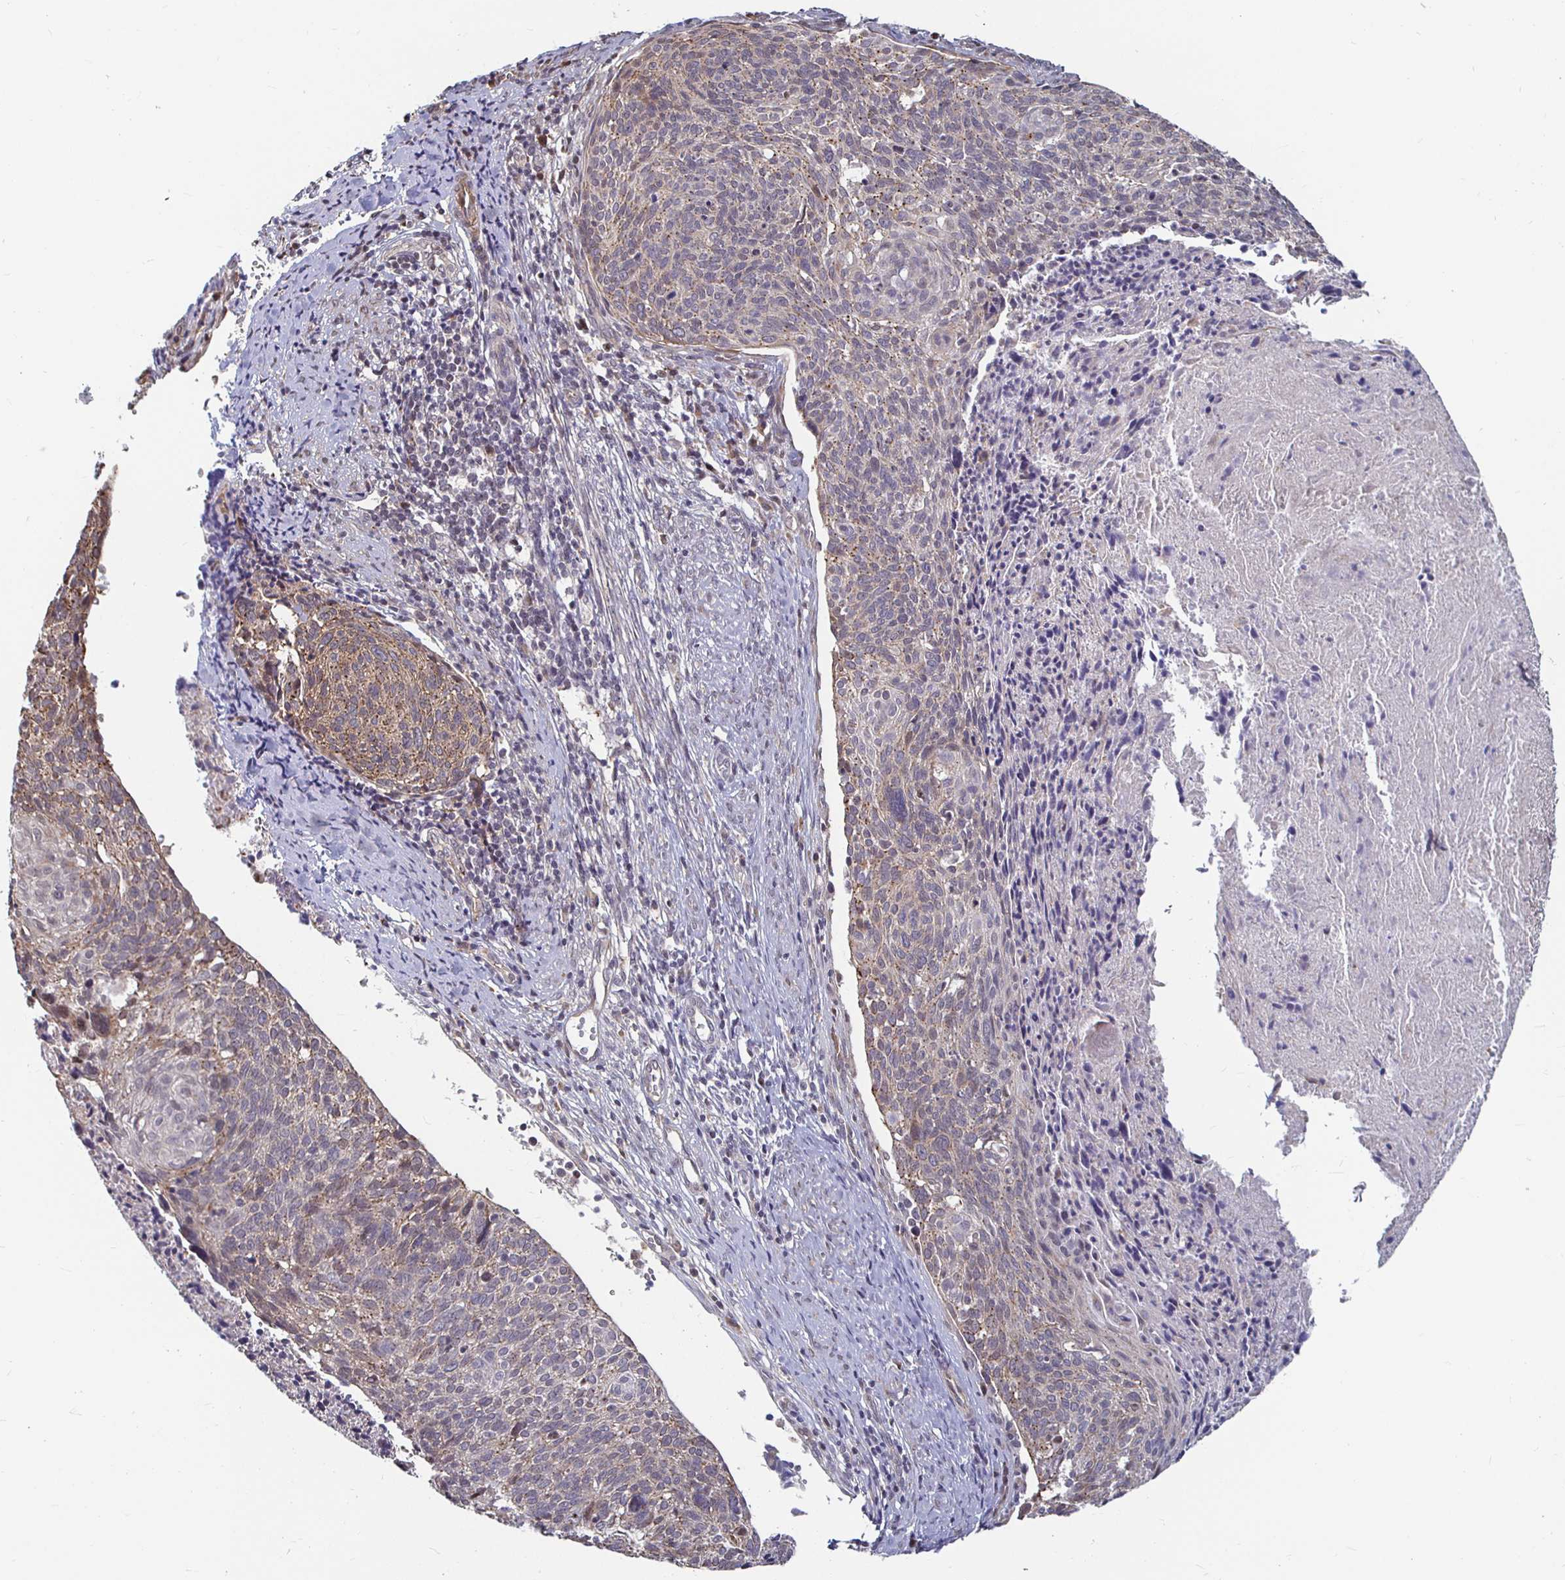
{"staining": {"intensity": "weak", "quantity": "<25%", "location": "cytoplasmic/membranous"}, "tissue": "cervical cancer", "cell_type": "Tumor cells", "image_type": "cancer", "snomed": [{"axis": "morphology", "description": "Squamous cell carcinoma, NOS"}, {"axis": "topography", "description": "Cervix"}], "caption": "DAB immunohistochemical staining of human cervical cancer exhibits no significant positivity in tumor cells. (DAB immunohistochemistry (IHC), high magnification).", "gene": "CAPN11", "patient": {"sex": "female", "age": 49}}